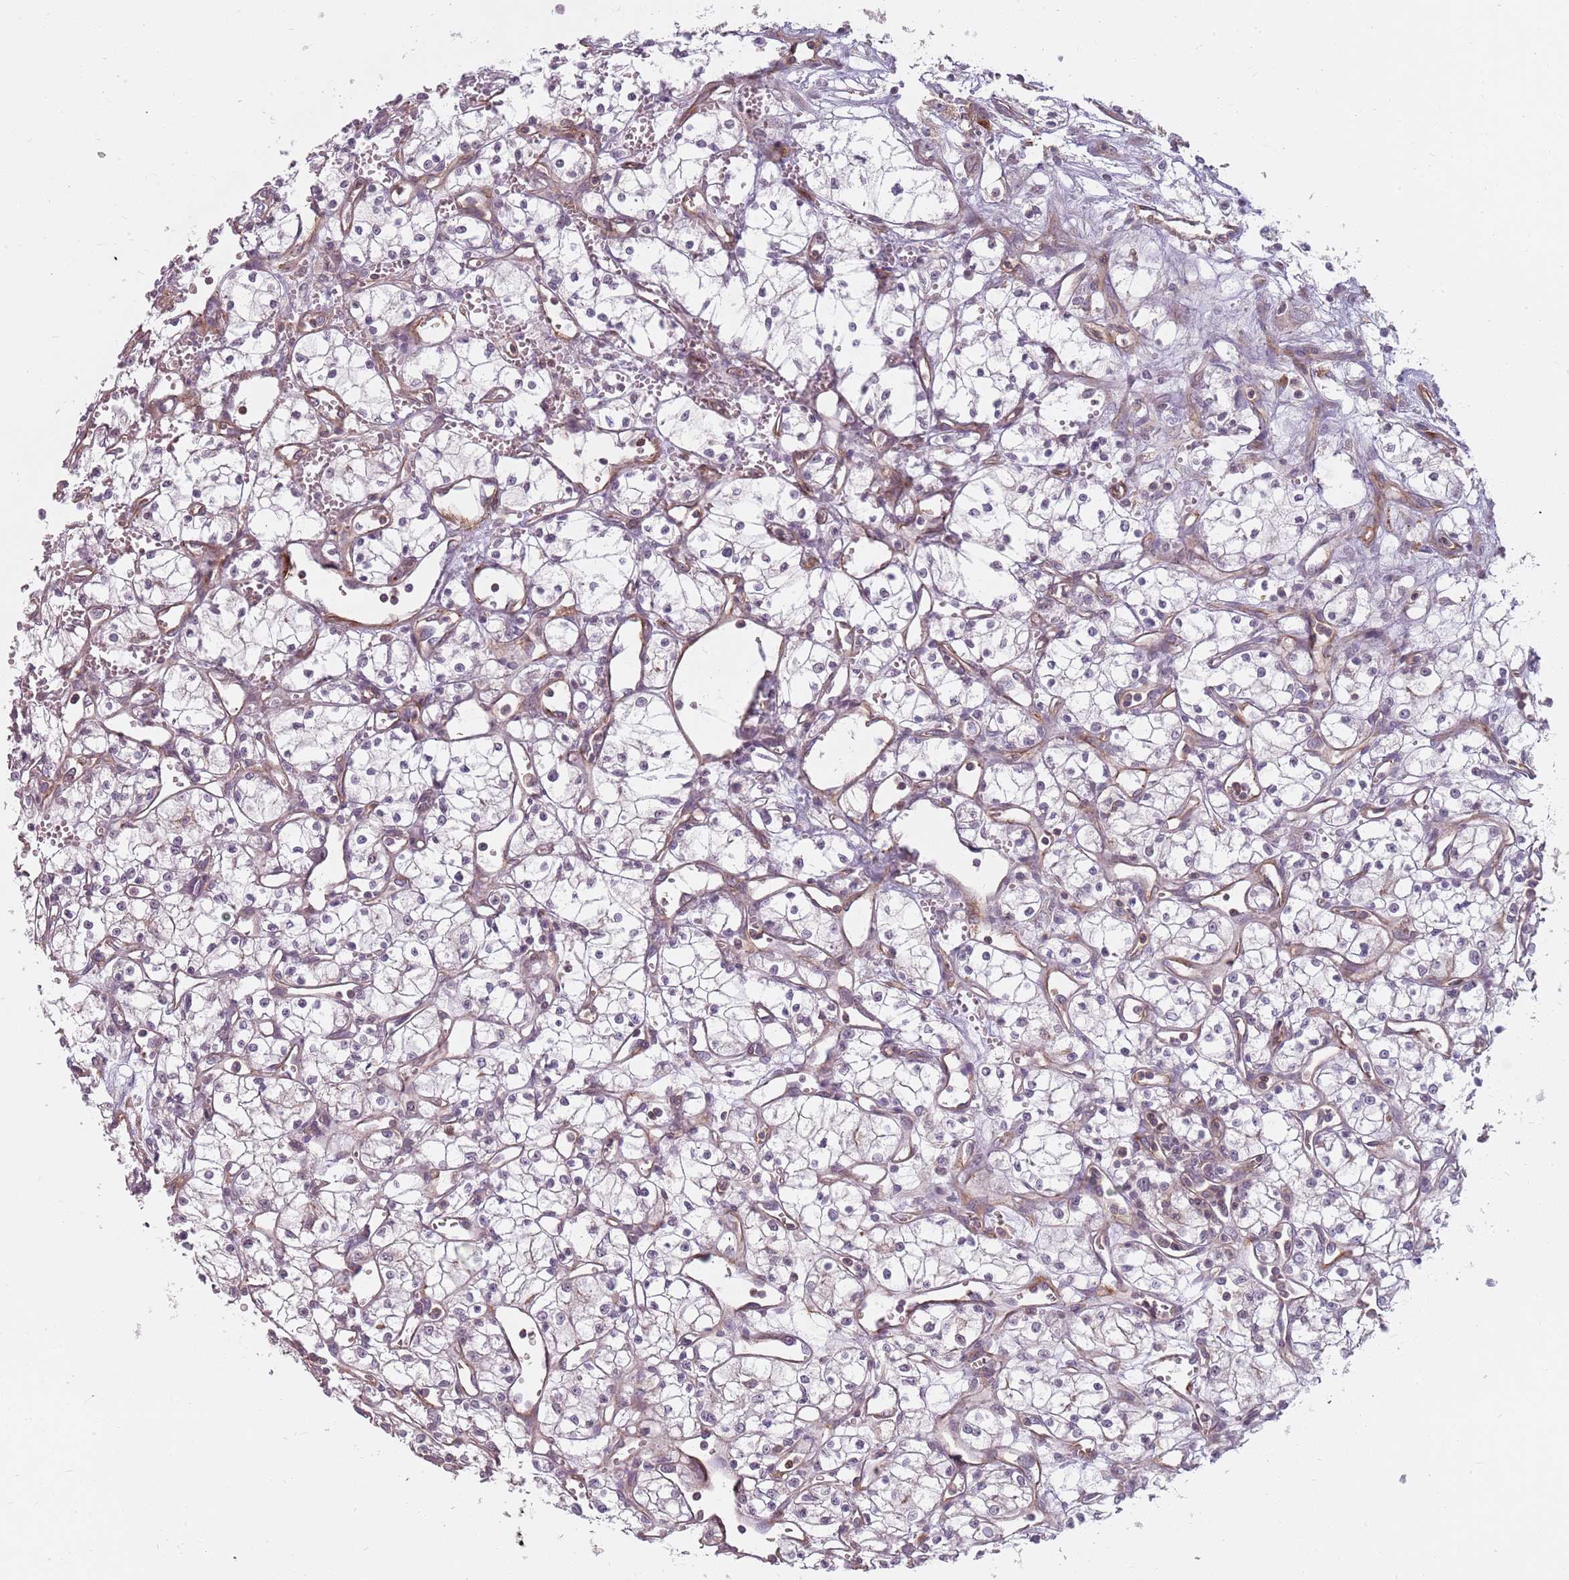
{"staining": {"intensity": "negative", "quantity": "none", "location": "none"}, "tissue": "renal cancer", "cell_type": "Tumor cells", "image_type": "cancer", "snomed": [{"axis": "morphology", "description": "Adenocarcinoma, NOS"}, {"axis": "topography", "description": "Kidney"}], "caption": "Immunohistochemical staining of human adenocarcinoma (renal) exhibits no significant expression in tumor cells.", "gene": "PPP1R14C", "patient": {"sex": "male", "age": 59}}